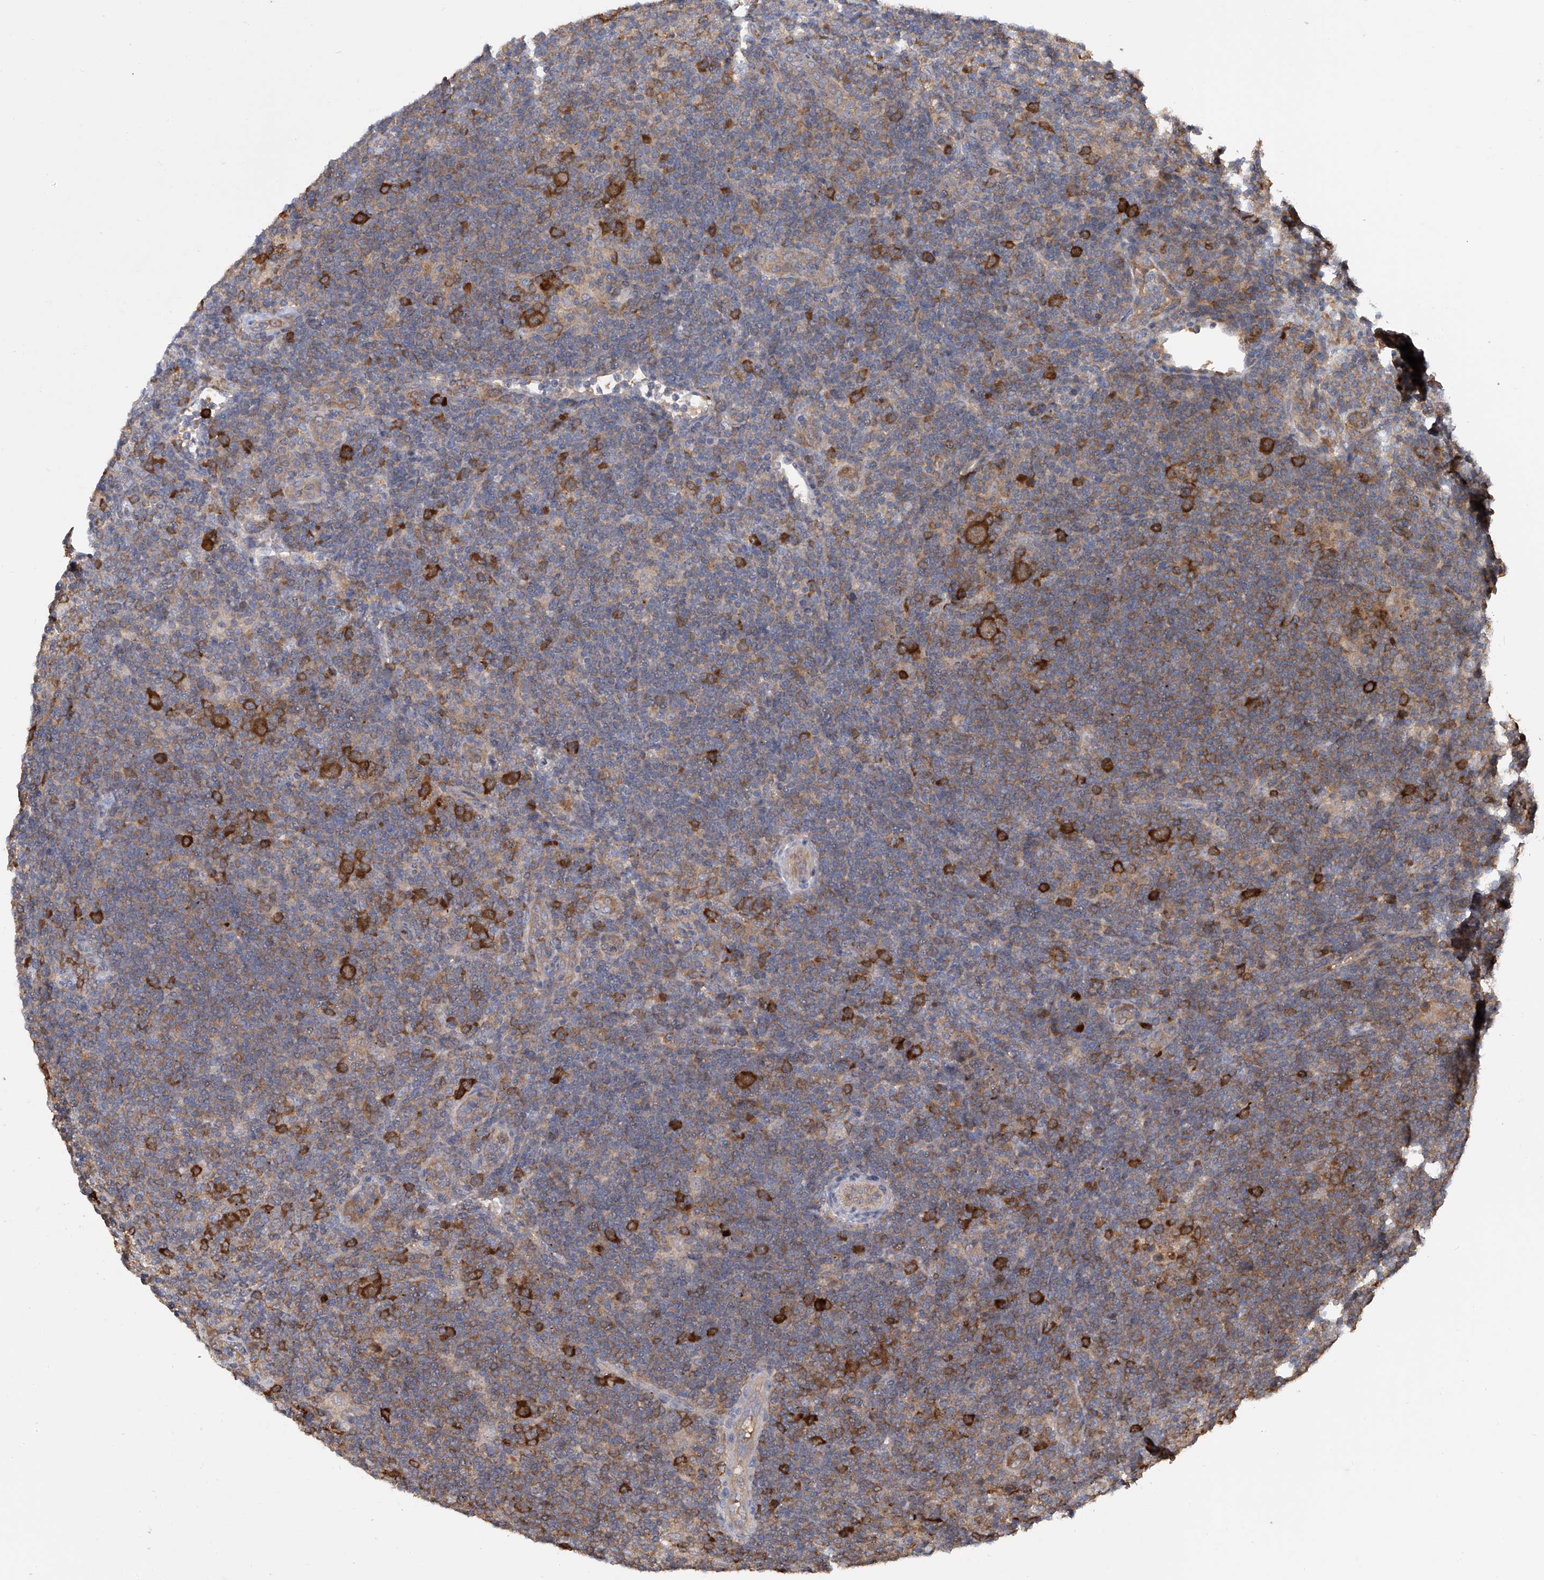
{"staining": {"intensity": "strong", "quantity": ">75%", "location": "cytoplasmic/membranous"}, "tissue": "lymphoma", "cell_type": "Tumor cells", "image_type": "cancer", "snomed": [{"axis": "morphology", "description": "Hodgkin's disease, NOS"}, {"axis": "topography", "description": "Lymph node"}], "caption": "Immunohistochemistry micrograph of neoplastic tissue: human lymphoma stained using immunohistochemistry shows high levels of strong protein expression localized specifically in the cytoplasmic/membranous of tumor cells, appearing as a cytoplasmic/membranous brown color.", "gene": "NUDT17", "patient": {"sex": "female", "age": 57}}